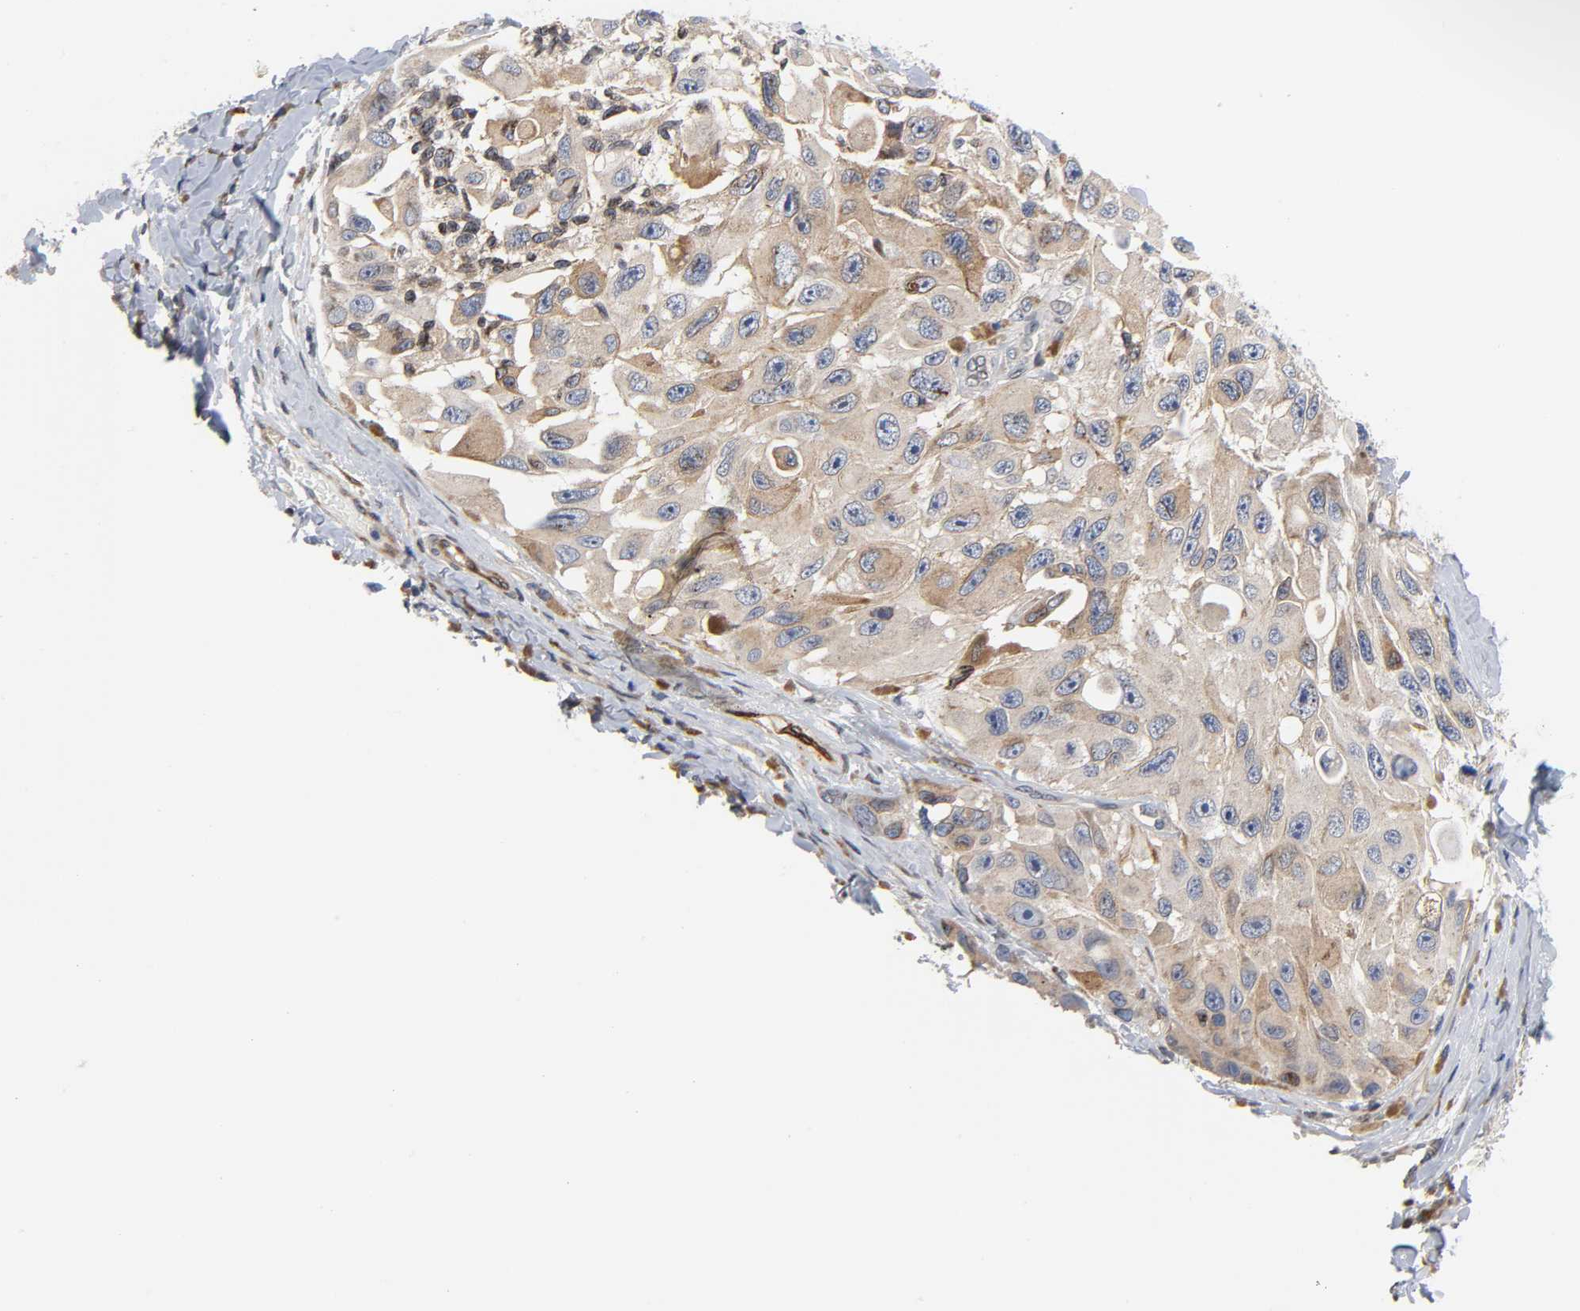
{"staining": {"intensity": "moderate", "quantity": "<25%", "location": "cytoplasmic/membranous"}, "tissue": "melanoma", "cell_type": "Tumor cells", "image_type": "cancer", "snomed": [{"axis": "morphology", "description": "Malignant melanoma, NOS"}, {"axis": "topography", "description": "Skin"}], "caption": "A brown stain shows moderate cytoplasmic/membranous staining of a protein in malignant melanoma tumor cells.", "gene": "ASB6", "patient": {"sex": "female", "age": 73}}